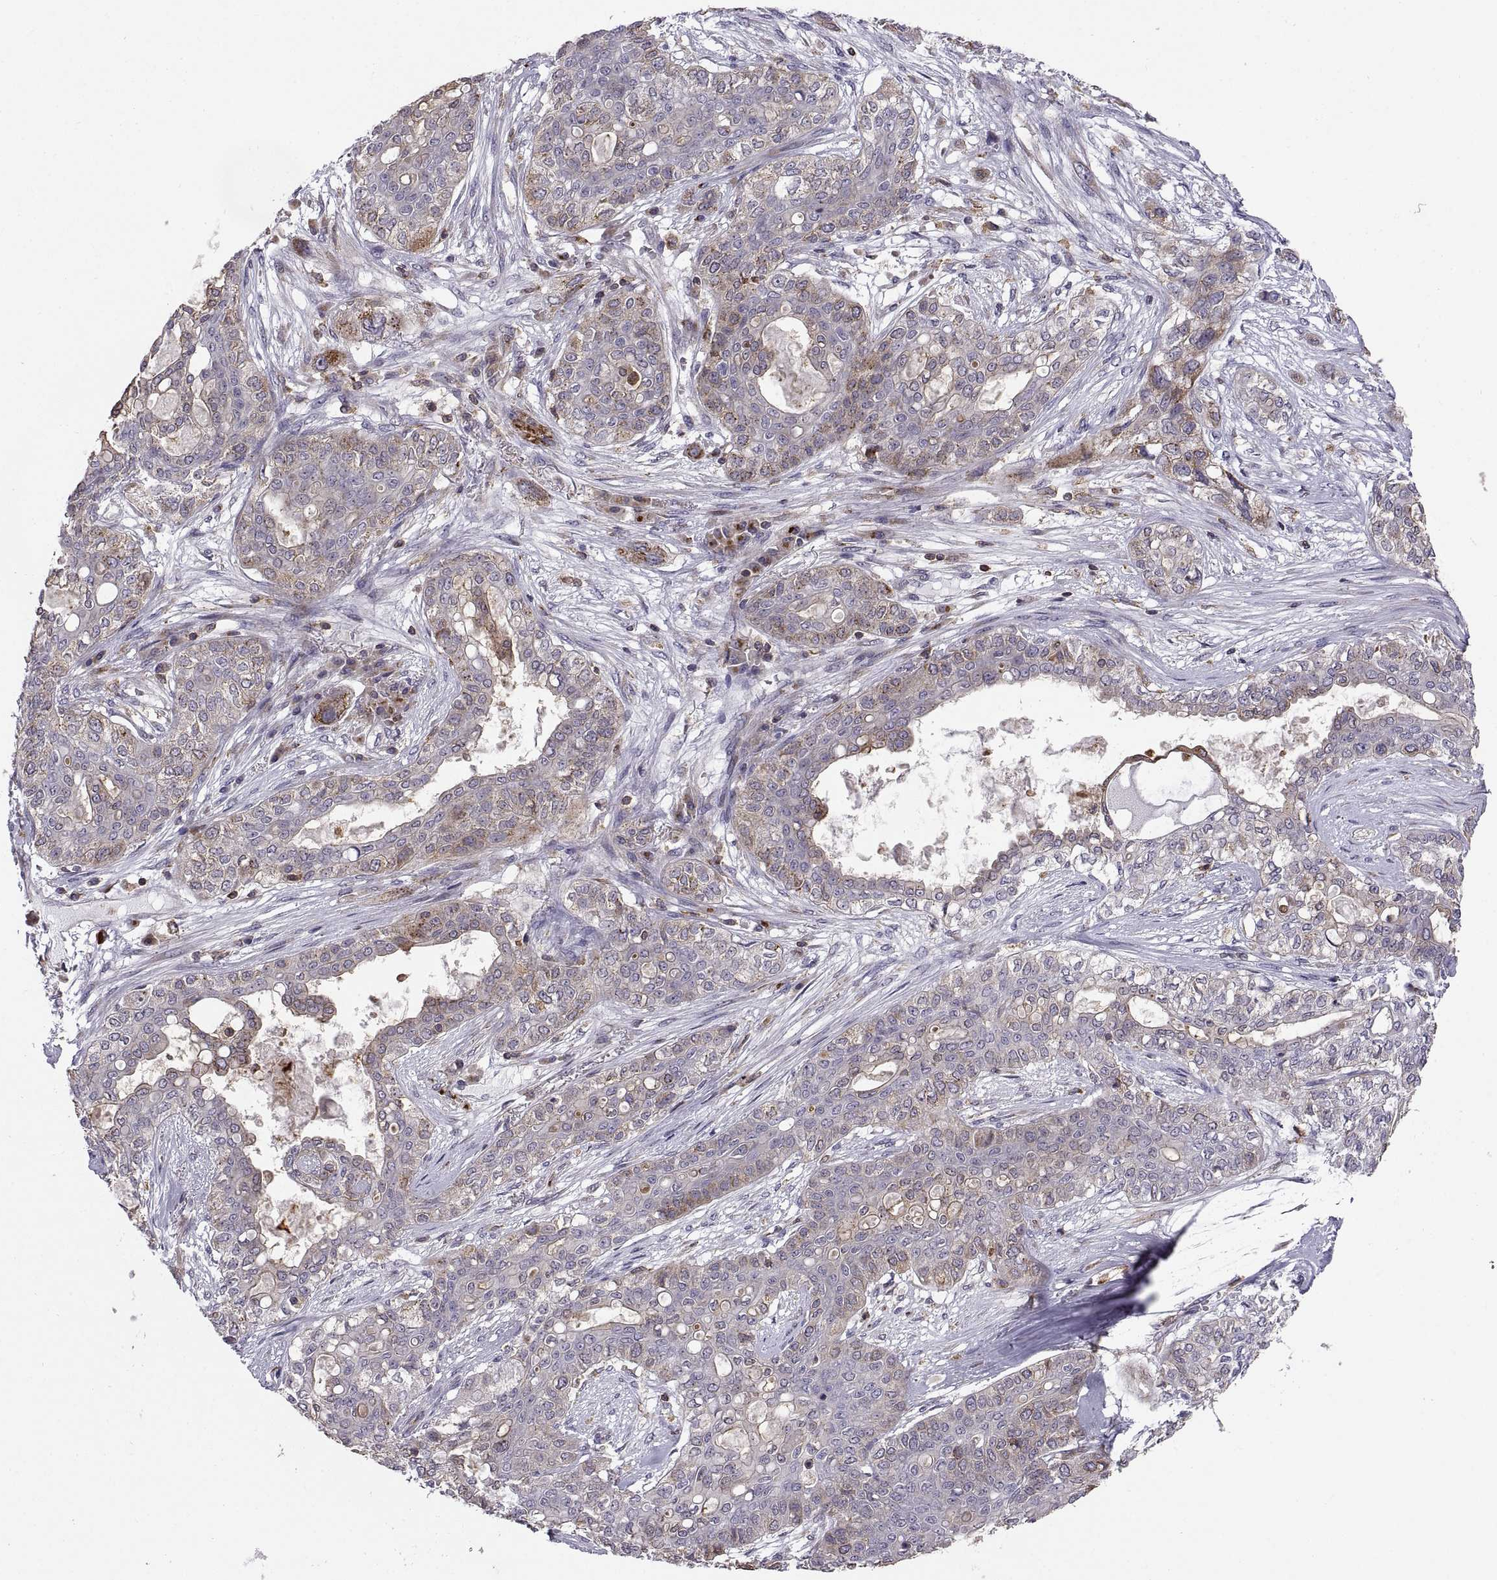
{"staining": {"intensity": "moderate", "quantity": "<25%", "location": "cytoplasmic/membranous"}, "tissue": "lung cancer", "cell_type": "Tumor cells", "image_type": "cancer", "snomed": [{"axis": "morphology", "description": "Squamous cell carcinoma, NOS"}, {"axis": "topography", "description": "Lung"}], "caption": "Squamous cell carcinoma (lung) stained for a protein reveals moderate cytoplasmic/membranous positivity in tumor cells. The staining was performed using DAB to visualize the protein expression in brown, while the nuclei were stained in blue with hematoxylin (Magnification: 20x).", "gene": "ACAP1", "patient": {"sex": "female", "age": 70}}